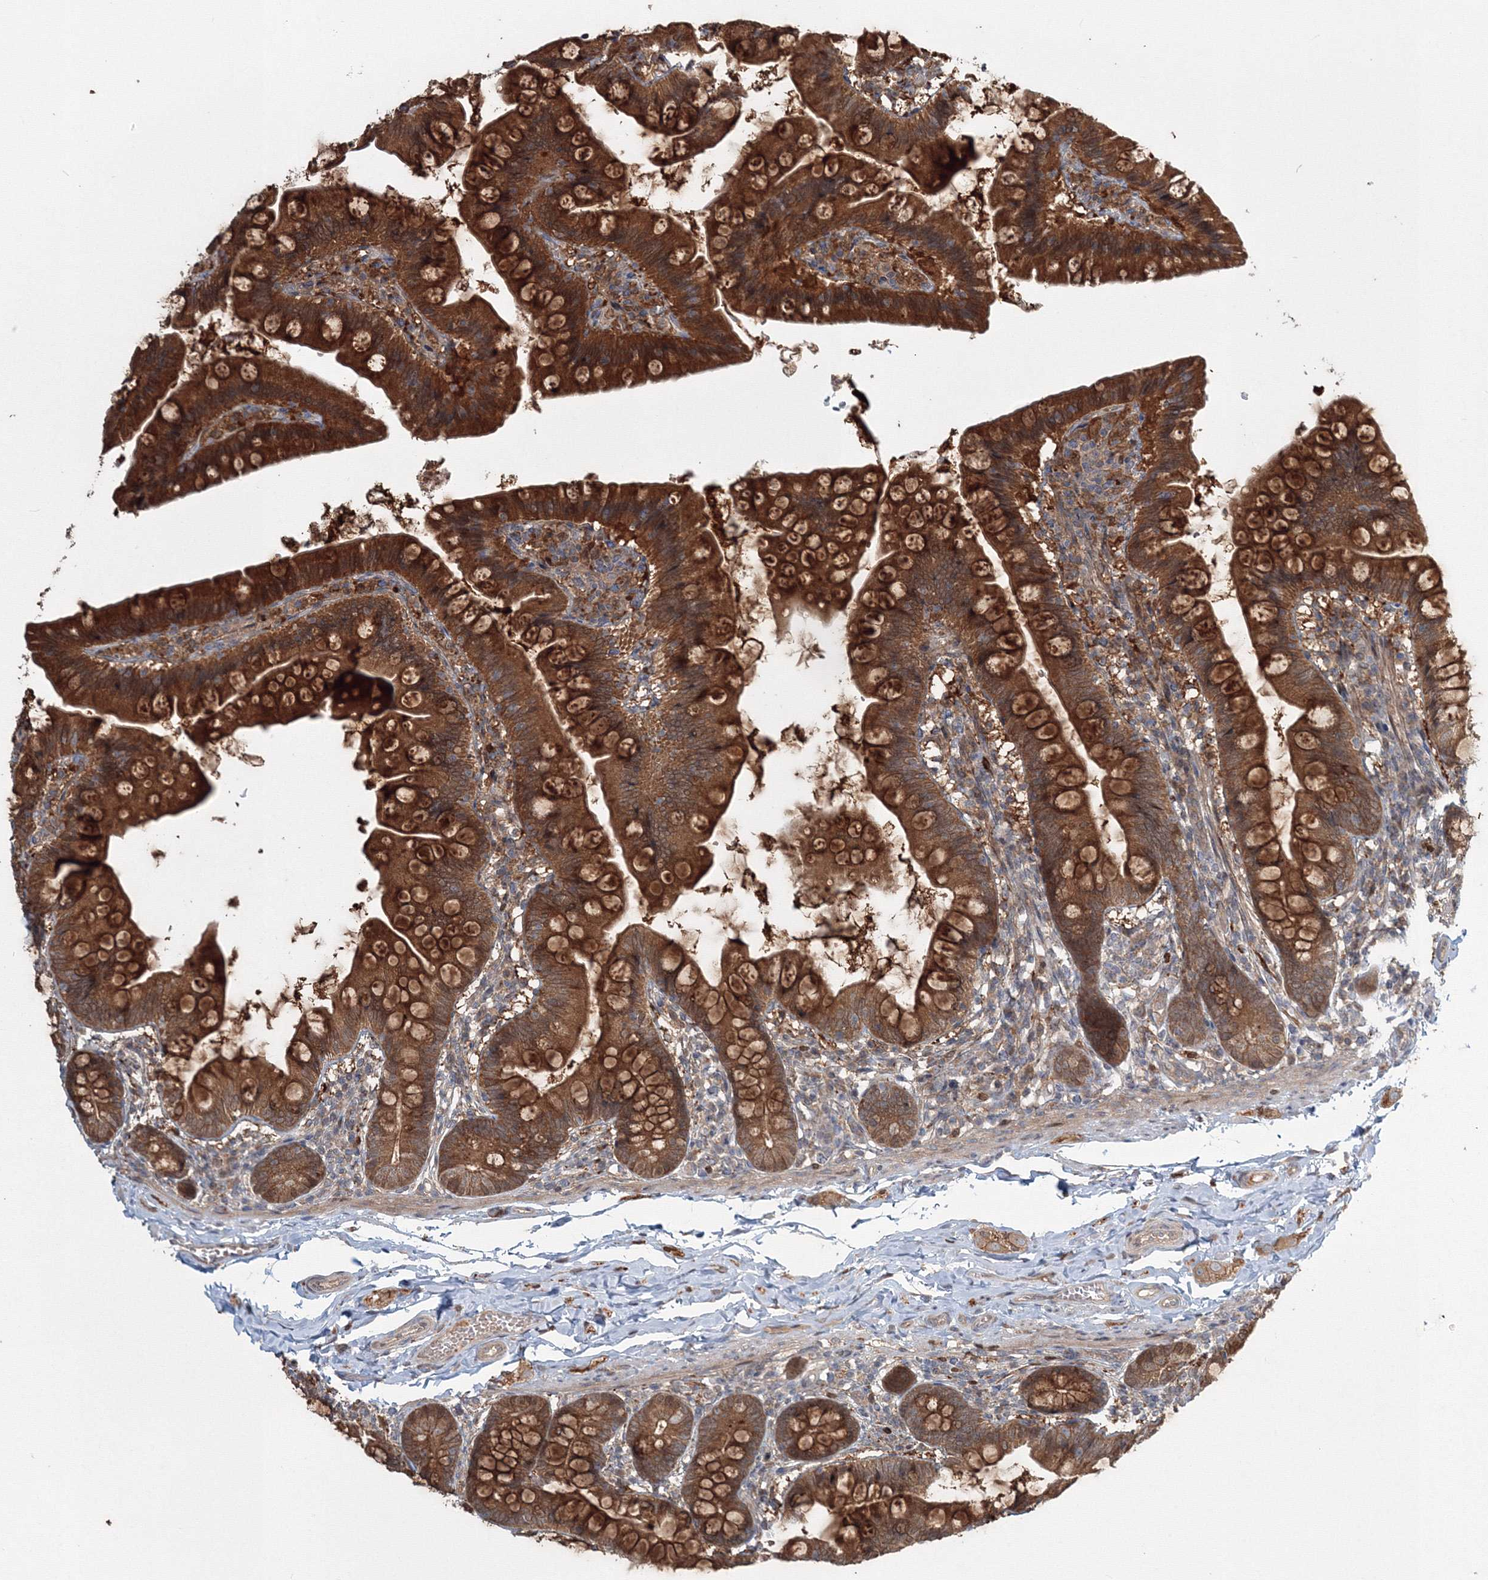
{"staining": {"intensity": "strong", "quantity": ">75%", "location": "cytoplasmic/membranous"}, "tissue": "small intestine", "cell_type": "Glandular cells", "image_type": "normal", "snomed": [{"axis": "morphology", "description": "Normal tissue, NOS"}, {"axis": "topography", "description": "Small intestine"}], "caption": "Glandular cells exhibit strong cytoplasmic/membranous expression in approximately >75% of cells in benign small intestine. (Stains: DAB (3,3'-diaminobenzidine) in brown, nuclei in blue, Microscopy: brightfield microscopy at high magnification).", "gene": "MKRN2", "patient": {"sex": "male", "age": 7}}